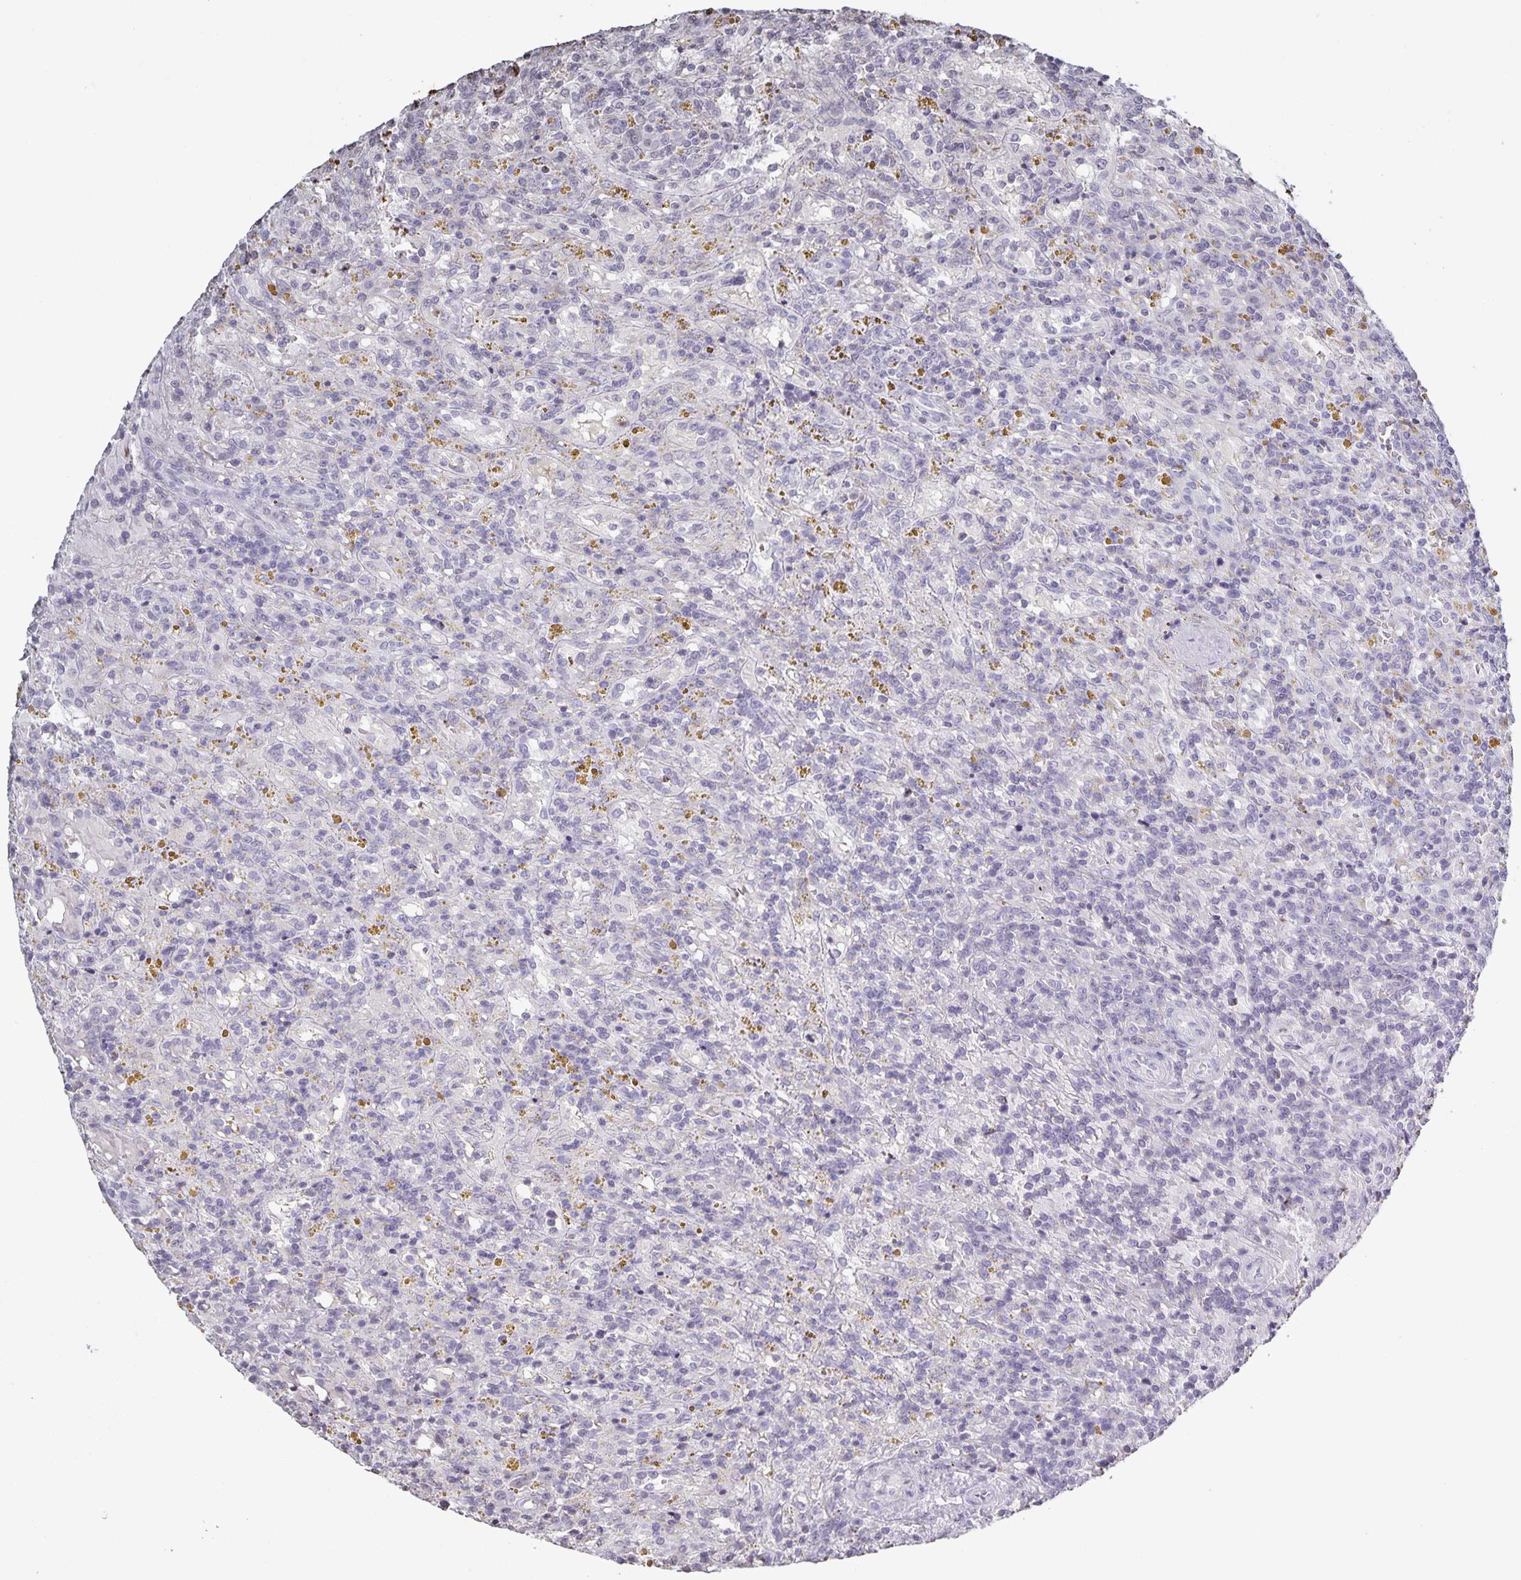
{"staining": {"intensity": "negative", "quantity": "none", "location": "none"}, "tissue": "lymphoma", "cell_type": "Tumor cells", "image_type": "cancer", "snomed": [{"axis": "morphology", "description": "Malignant lymphoma, non-Hodgkin's type, Low grade"}, {"axis": "topography", "description": "Spleen"}], "caption": "Protein analysis of lymphoma reveals no significant positivity in tumor cells.", "gene": "AQP4", "patient": {"sex": "female", "age": 65}}